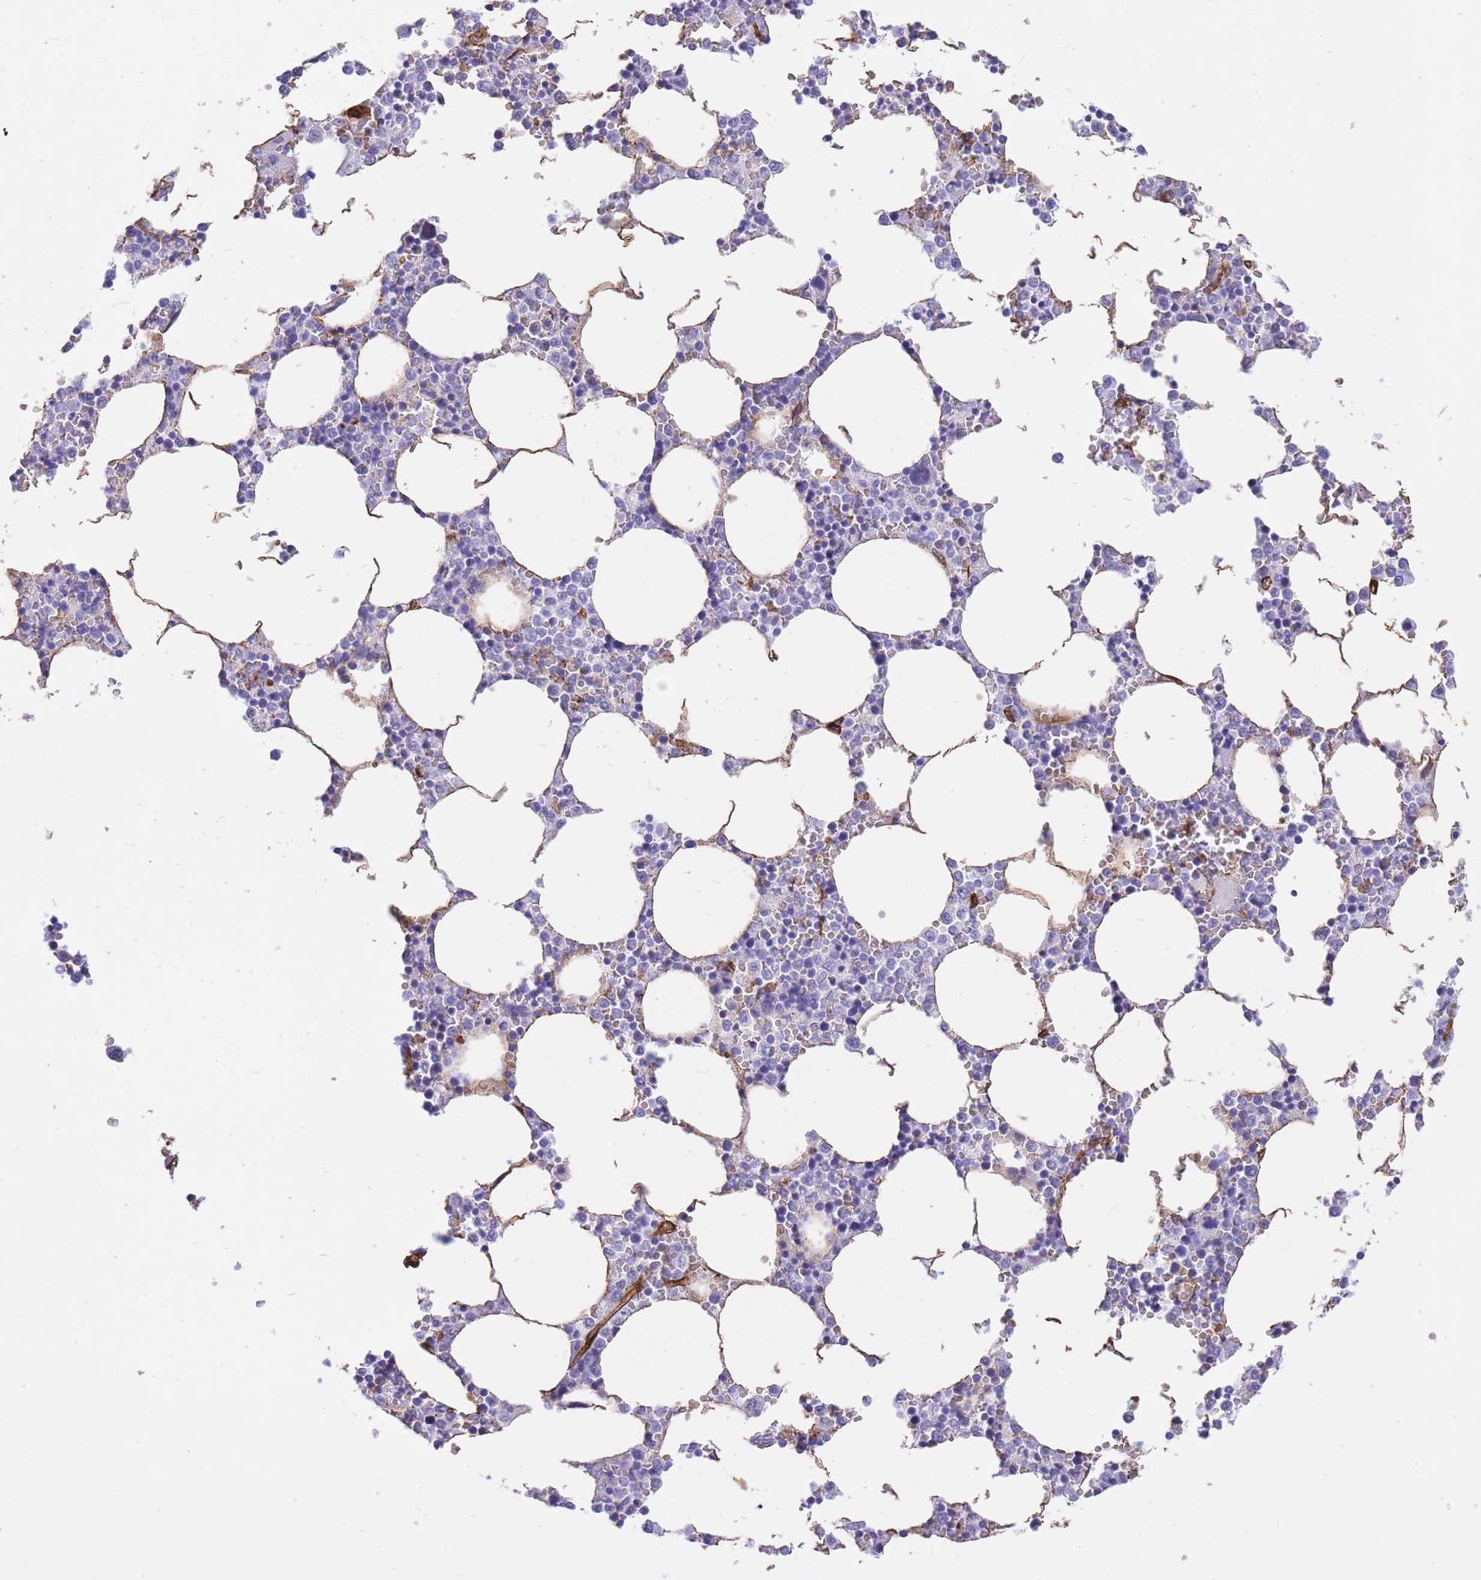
{"staining": {"intensity": "negative", "quantity": "none", "location": "none"}, "tissue": "bone marrow", "cell_type": "Hematopoietic cells", "image_type": "normal", "snomed": [{"axis": "morphology", "description": "Normal tissue, NOS"}, {"axis": "topography", "description": "Bone marrow"}], "caption": "Immunohistochemical staining of normal human bone marrow exhibits no significant staining in hematopoietic cells. (DAB immunohistochemistry (IHC), high magnification).", "gene": "CAVIN1", "patient": {"sex": "female", "age": 64}}